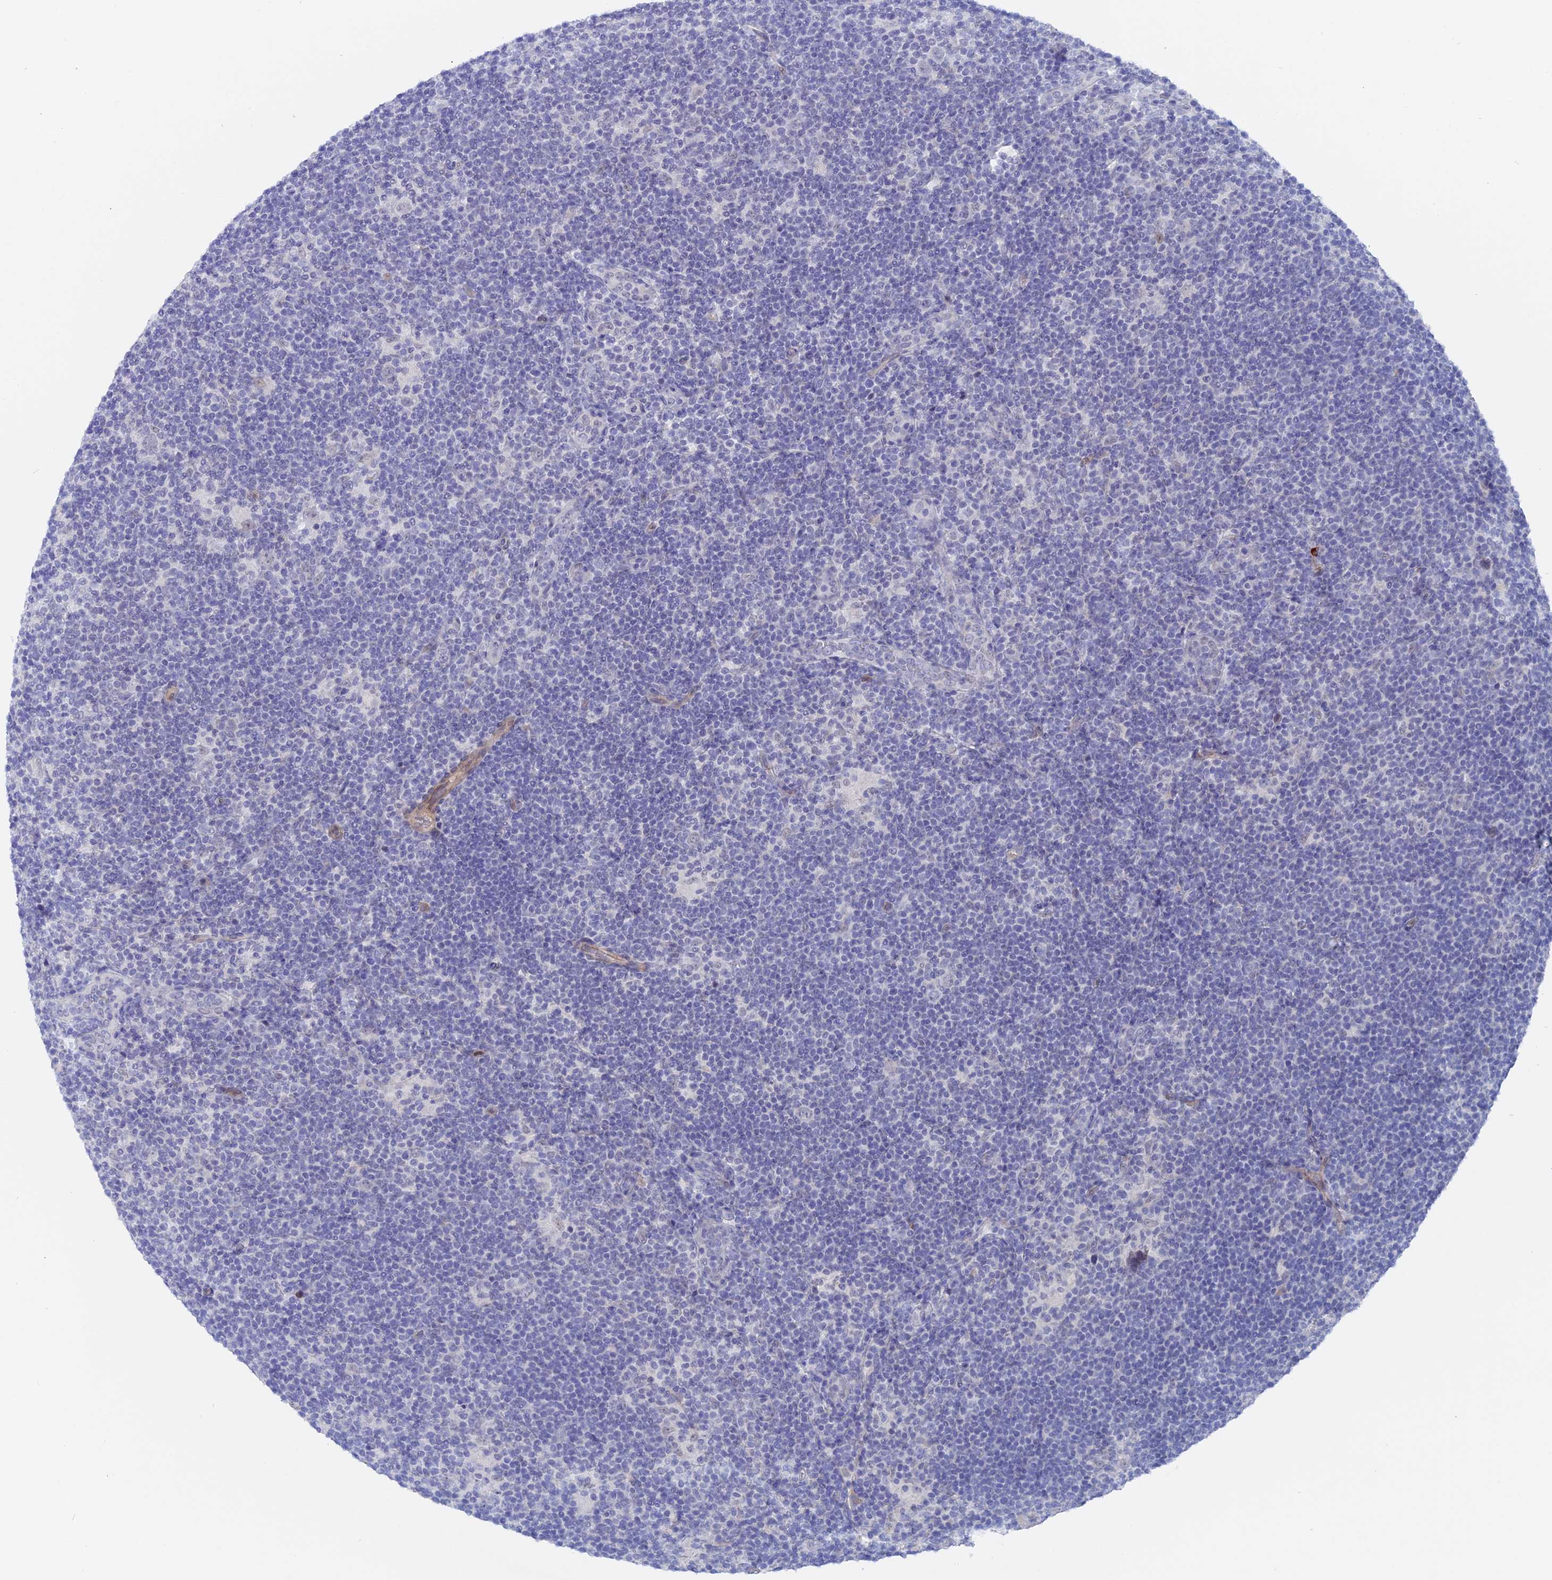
{"staining": {"intensity": "negative", "quantity": "none", "location": "none"}, "tissue": "lymphoma", "cell_type": "Tumor cells", "image_type": "cancer", "snomed": [{"axis": "morphology", "description": "Hodgkin's disease, NOS"}, {"axis": "topography", "description": "Lymph node"}], "caption": "Tumor cells show no significant positivity in lymphoma.", "gene": "DACT3", "patient": {"sex": "female", "age": 57}}